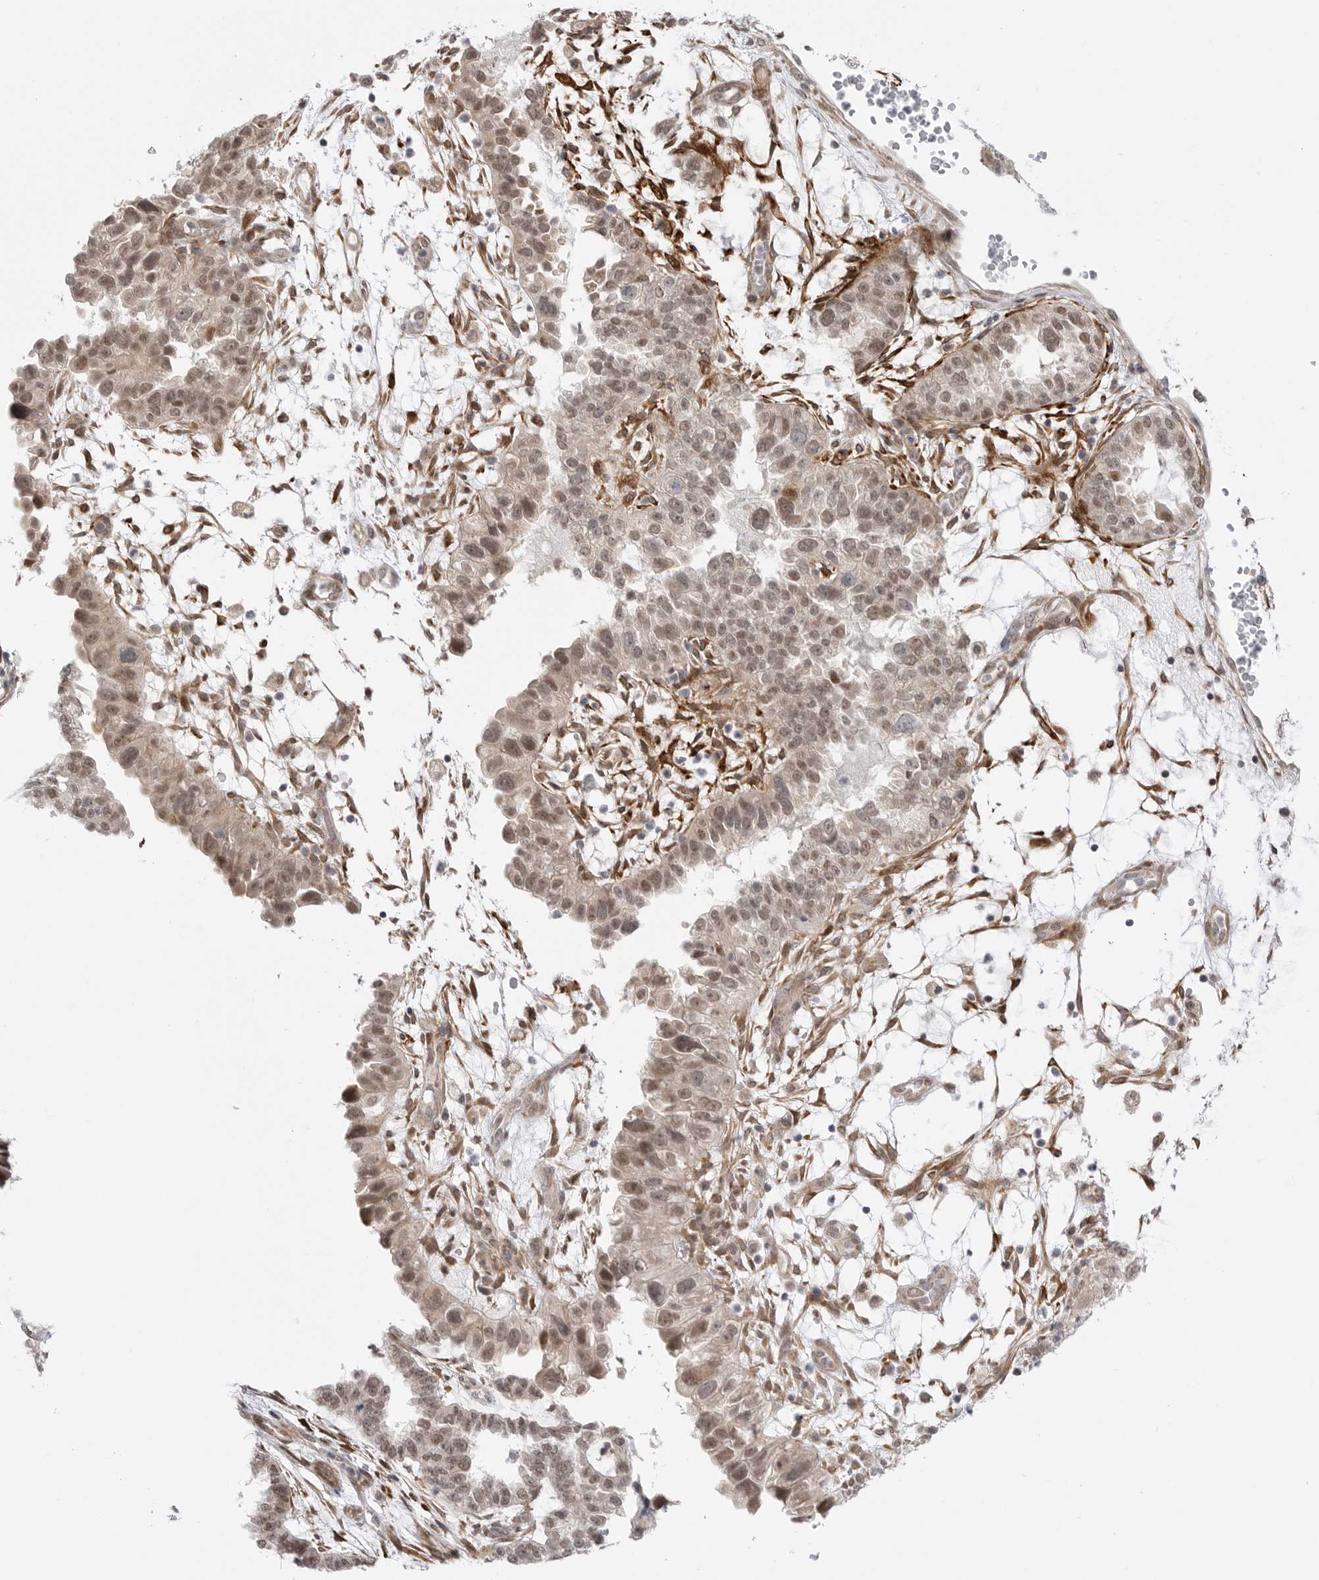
{"staining": {"intensity": "weak", "quantity": ">75%", "location": "cytoplasmic/membranous,nuclear"}, "tissue": "endometrial cancer", "cell_type": "Tumor cells", "image_type": "cancer", "snomed": [{"axis": "morphology", "description": "Adenocarcinoma, NOS"}, {"axis": "topography", "description": "Endometrium"}], "caption": "A brown stain shows weak cytoplasmic/membranous and nuclear staining of a protein in human adenocarcinoma (endometrial) tumor cells. (DAB IHC with brightfield microscopy, high magnification).", "gene": "GGT6", "patient": {"sex": "female", "age": 85}}